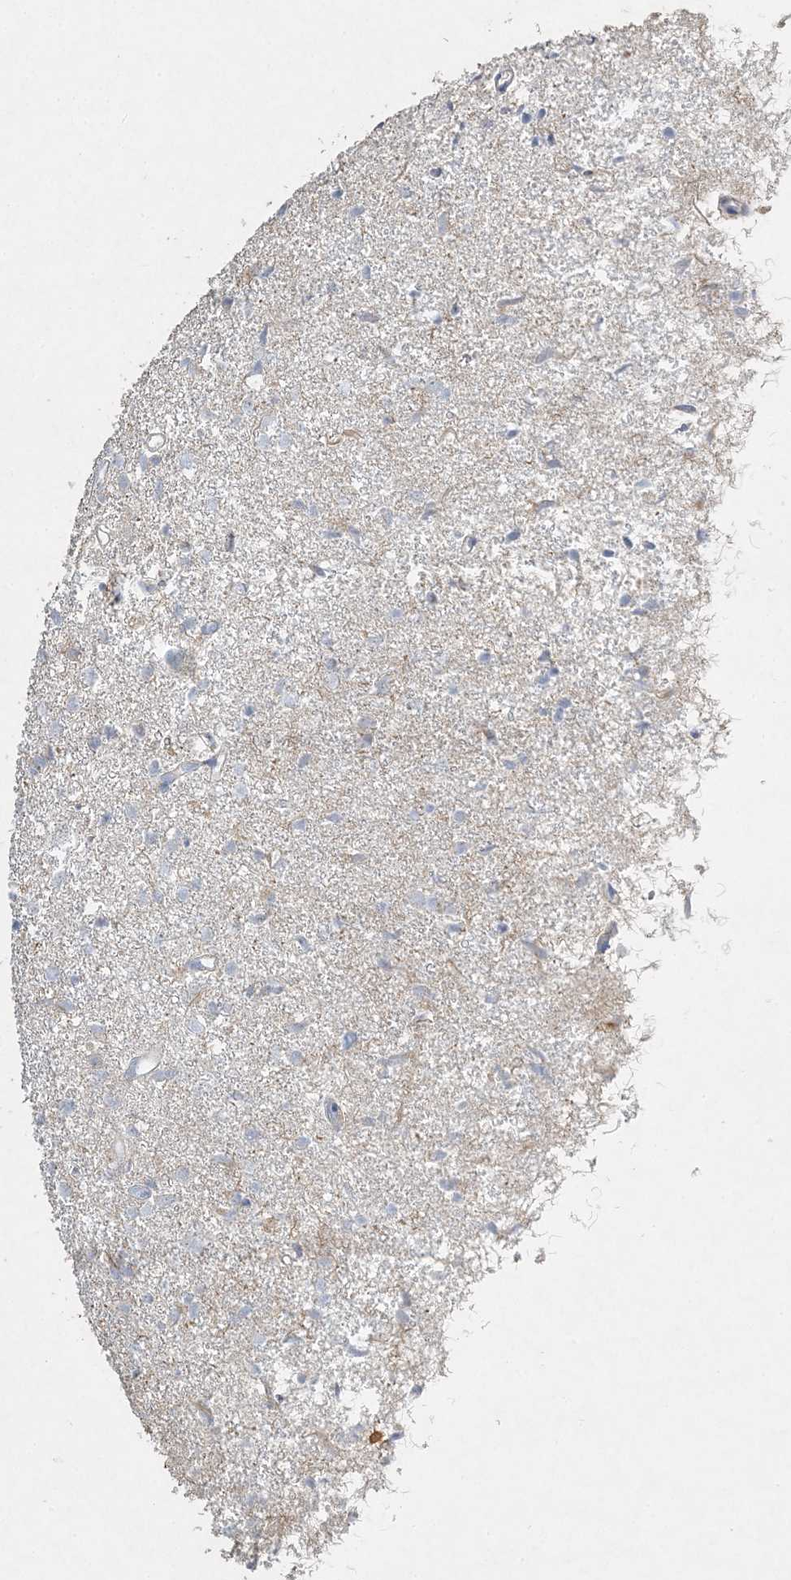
{"staining": {"intensity": "weak", "quantity": "25%-75%", "location": "cytoplasmic/membranous"}, "tissue": "glioma", "cell_type": "Tumor cells", "image_type": "cancer", "snomed": [{"axis": "morphology", "description": "Glioma, malignant, High grade"}, {"axis": "topography", "description": "Brain"}], "caption": "Brown immunohistochemical staining in human malignant glioma (high-grade) displays weak cytoplasmic/membranous staining in about 25%-75% of tumor cells. The protein of interest is shown in brown color, while the nuclei are stained blue.", "gene": "MAT2B", "patient": {"sex": "female", "age": 59}}